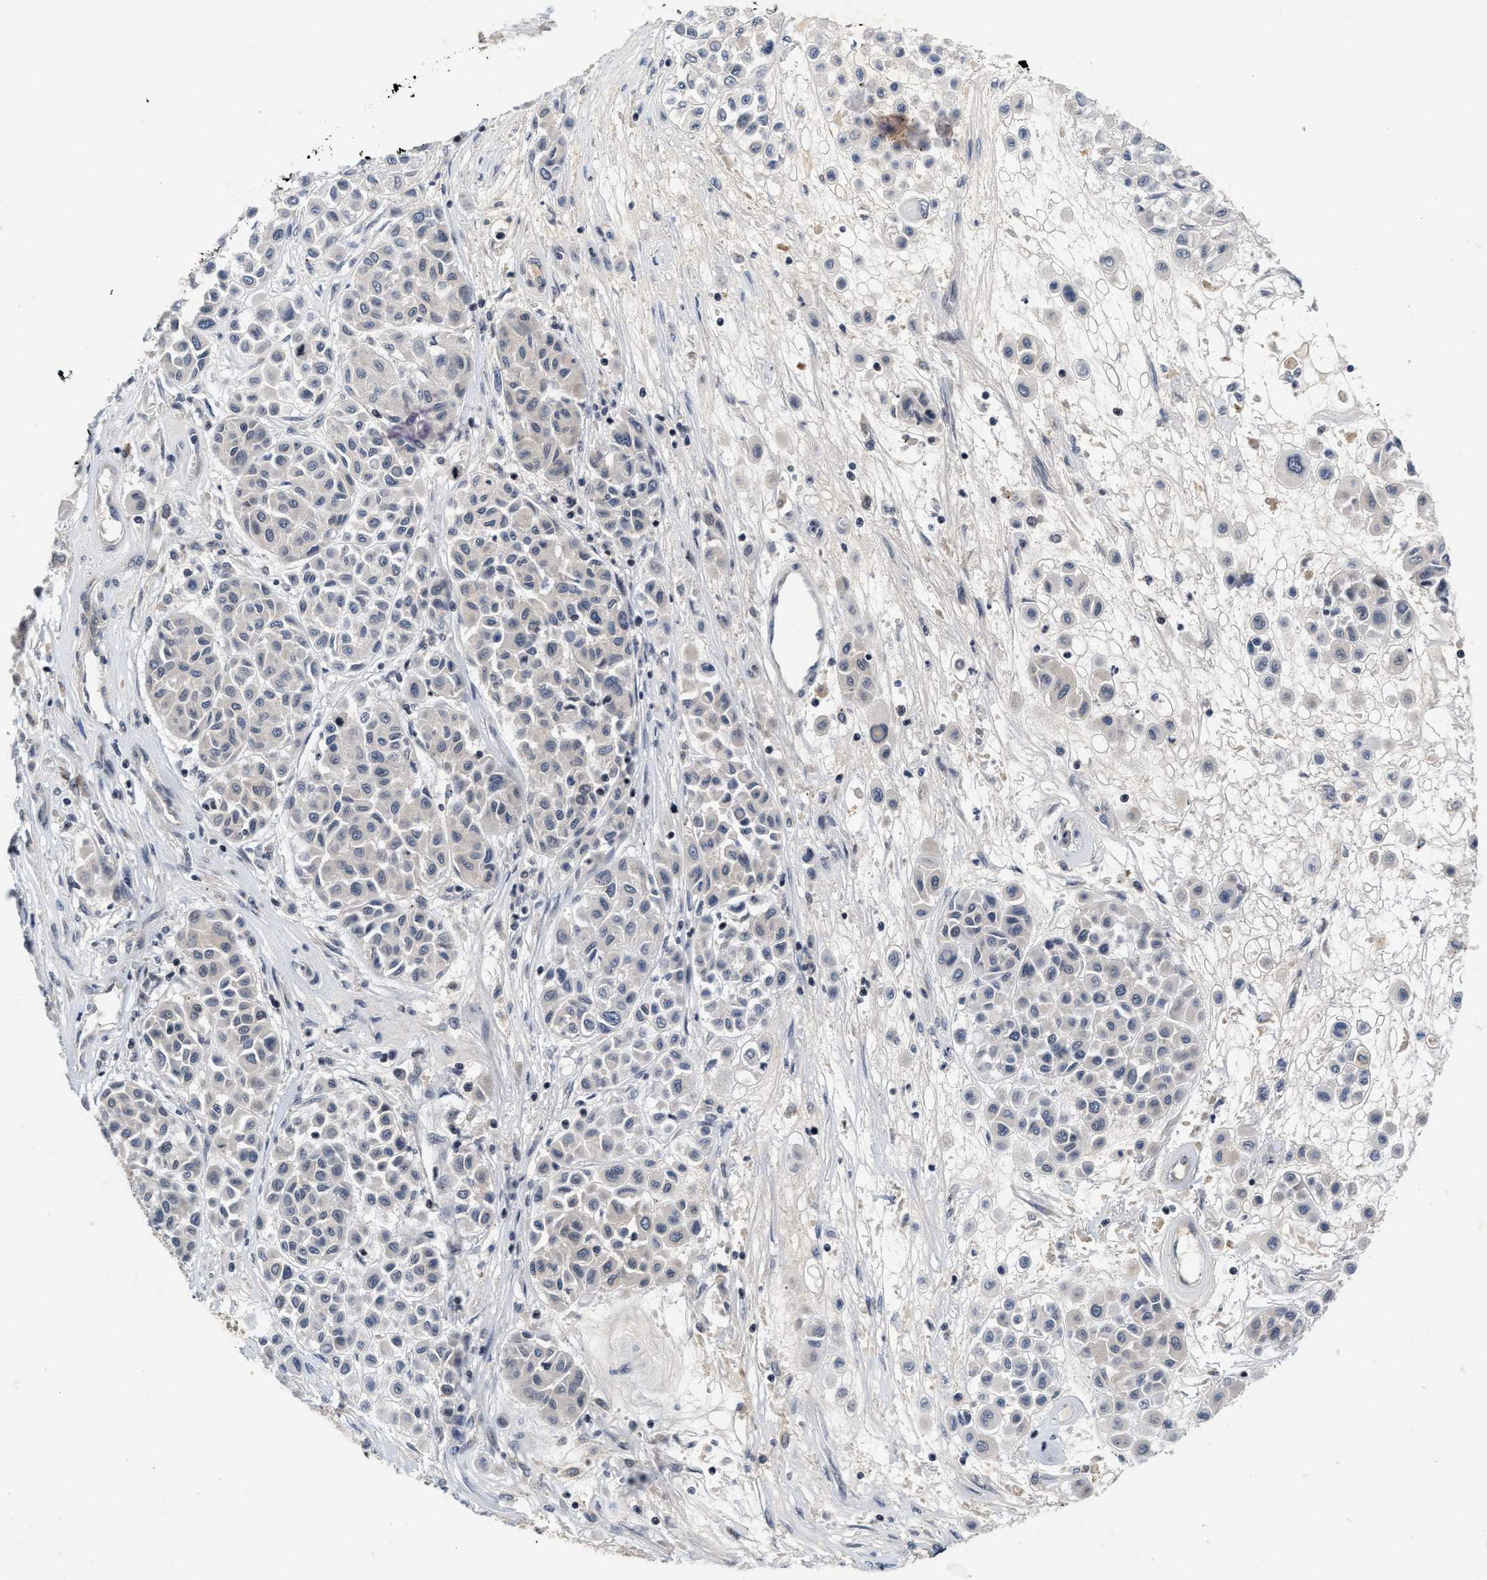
{"staining": {"intensity": "negative", "quantity": "none", "location": "none"}, "tissue": "melanoma", "cell_type": "Tumor cells", "image_type": "cancer", "snomed": [{"axis": "morphology", "description": "Malignant melanoma, Metastatic site"}, {"axis": "topography", "description": "Soft tissue"}], "caption": "High magnification brightfield microscopy of malignant melanoma (metastatic site) stained with DAB (brown) and counterstained with hematoxylin (blue): tumor cells show no significant expression.", "gene": "INIP", "patient": {"sex": "male", "age": 41}}